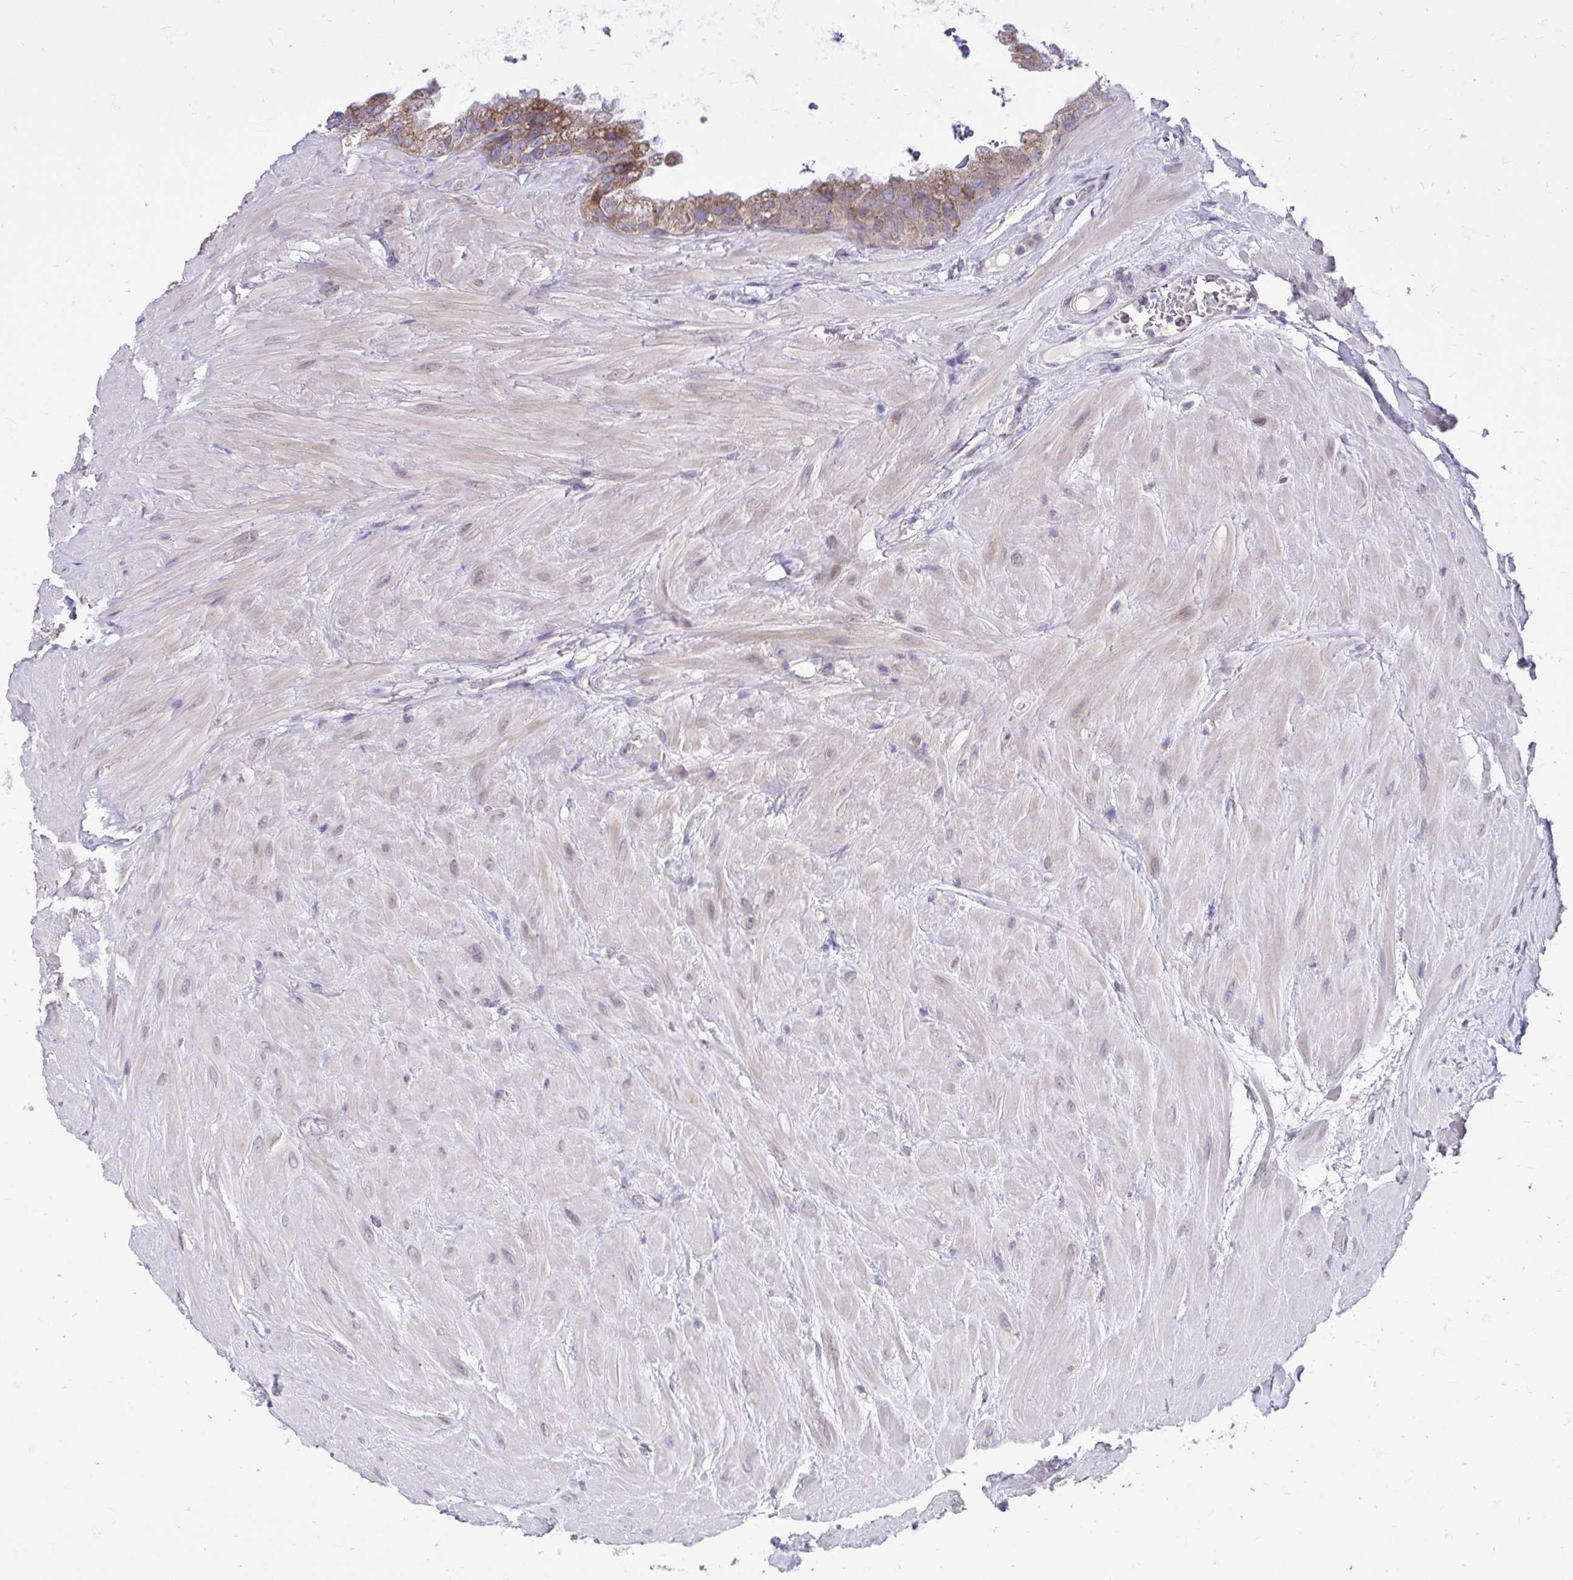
{"staining": {"intensity": "moderate", "quantity": ">75%", "location": "cytoplasmic/membranous"}, "tissue": "seminal vesicle", "cell_type": "Glandular cells", "image_type": "normal", "snomed": [{"axis": "morphology", "description": "Normal tissue, NOS"}, {"axis": "topography", "description": "Seminal veicle"}, {"axis": "topography", "description": "Peripheral nerve tissue"}], "caption": "A histopathology image showing moderate cytoplasmic/membranous staining in approximately >75% of glandular cells in normal seminal vesicle, as visualized by brown immunohistochemical staining.", "gene": "CEACAM18", "patient": {"sex": "male", "age": 76}}